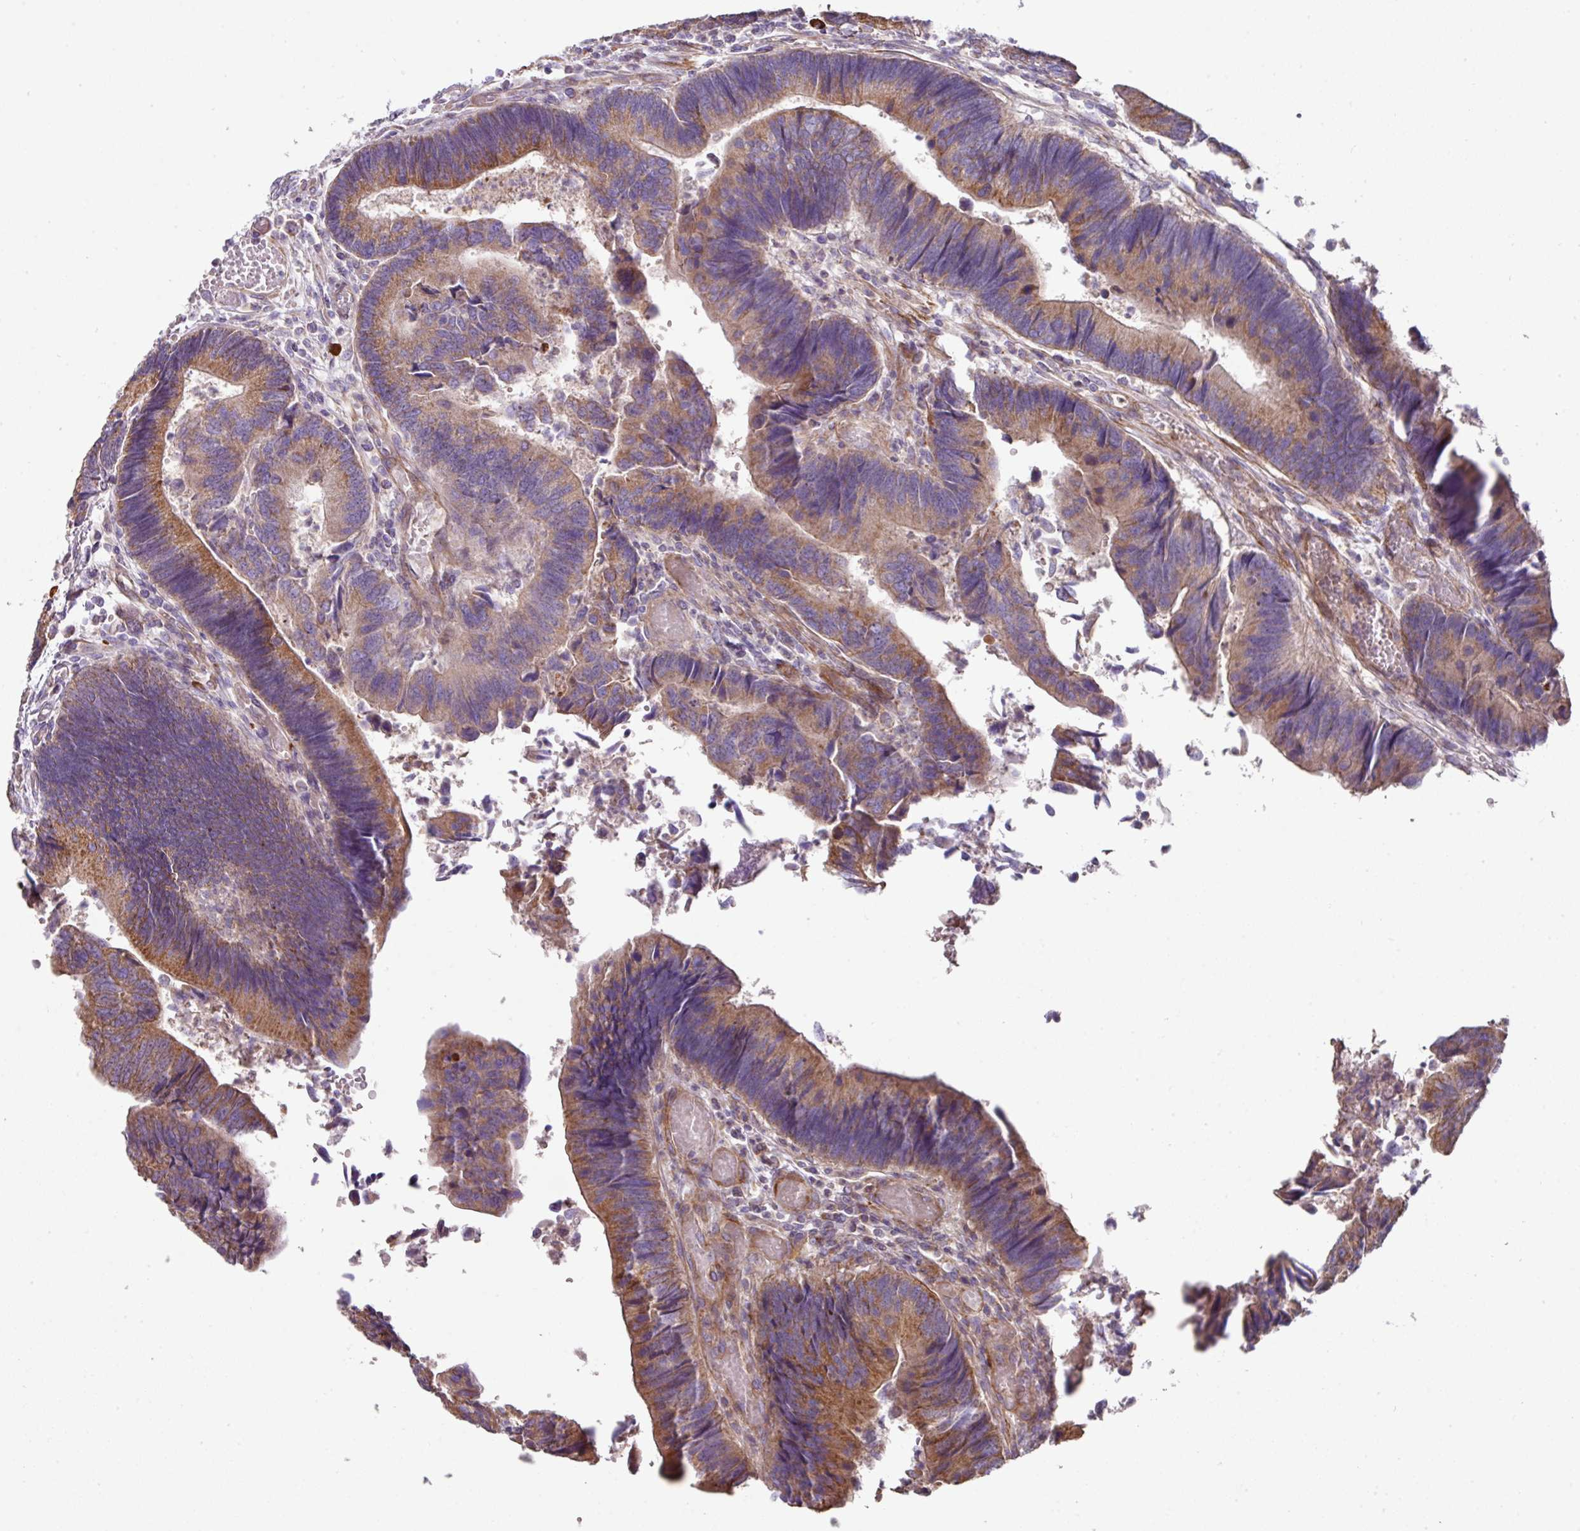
{"staining": {"intensity": "moderate", "quantity": ">75%", "location": "cytoplasmic/membranous"}, "tissue": "colorectal cancer", "cell_type": "Tumor cells", "image_type": "cancer", "snomed": [{"axis": "morphology", "description": "Adenocarcinoma, NOS"}, {"axis": "topography", "description": "Colon"}], "caption": "The photomicrograph reveals immunohistochemical staining of colorectal cancer. There is moderate cytoplasmic/membranous staining is present in approximately >75% of tumor cells.", "gene": "MRRF", "patient": {"sex": "female", "age": 67}}